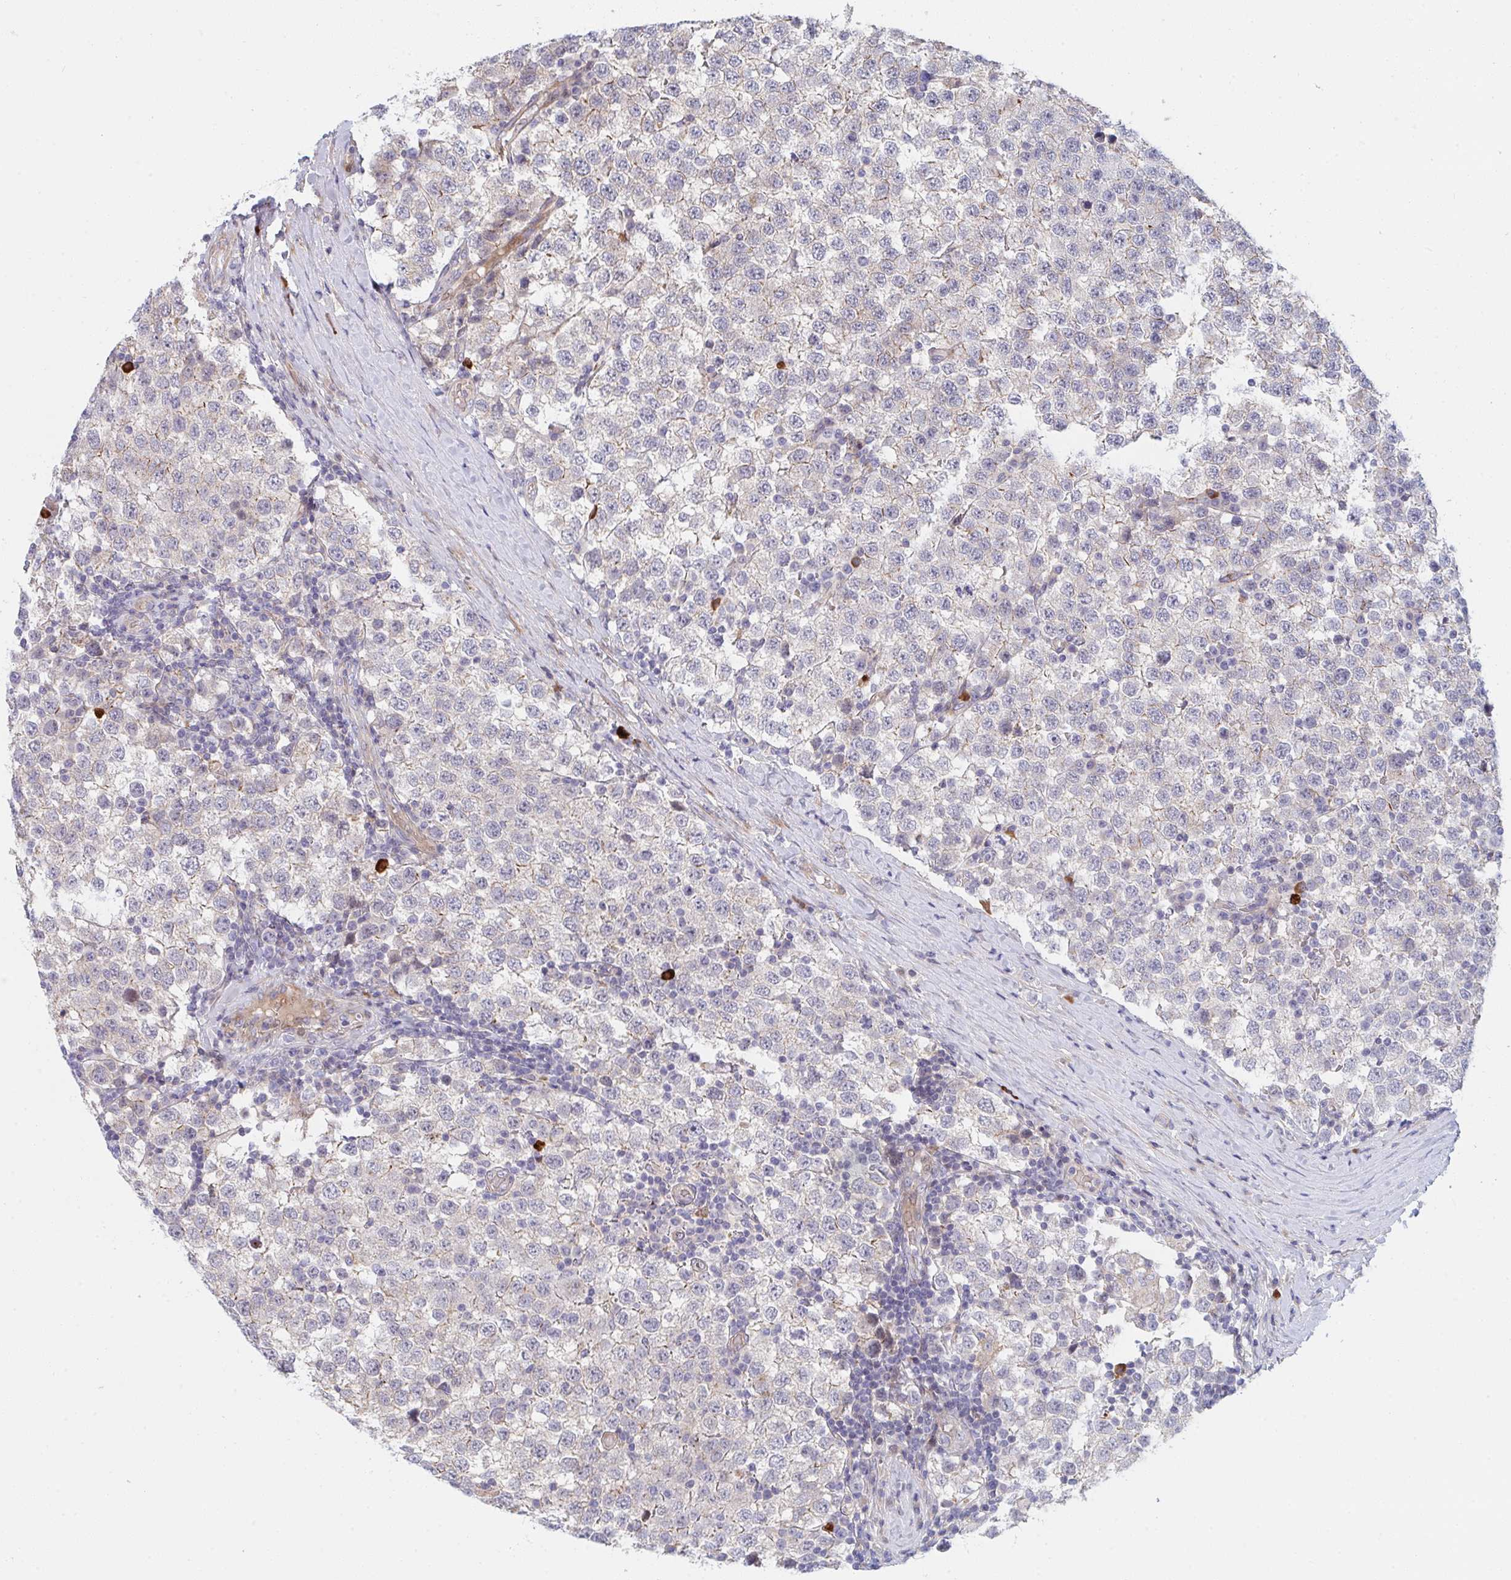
{"staining": {"intensity": "negative", "quantity": "none", "location": "none"}, "tissue": "testis cancer", "cell_type": "Tumor cells", "image_type": "cancer", "snomed": [{"axis": "morphology", "description": "Seminoma, NOS"}, {"axis": "topography", "description": "Testis"}], "caption": "Tumor cells are negative for brown protein staining in seminoma (testis).", "gene": "TNFSF4", "patient": {"sex": "male", "age": 34}}